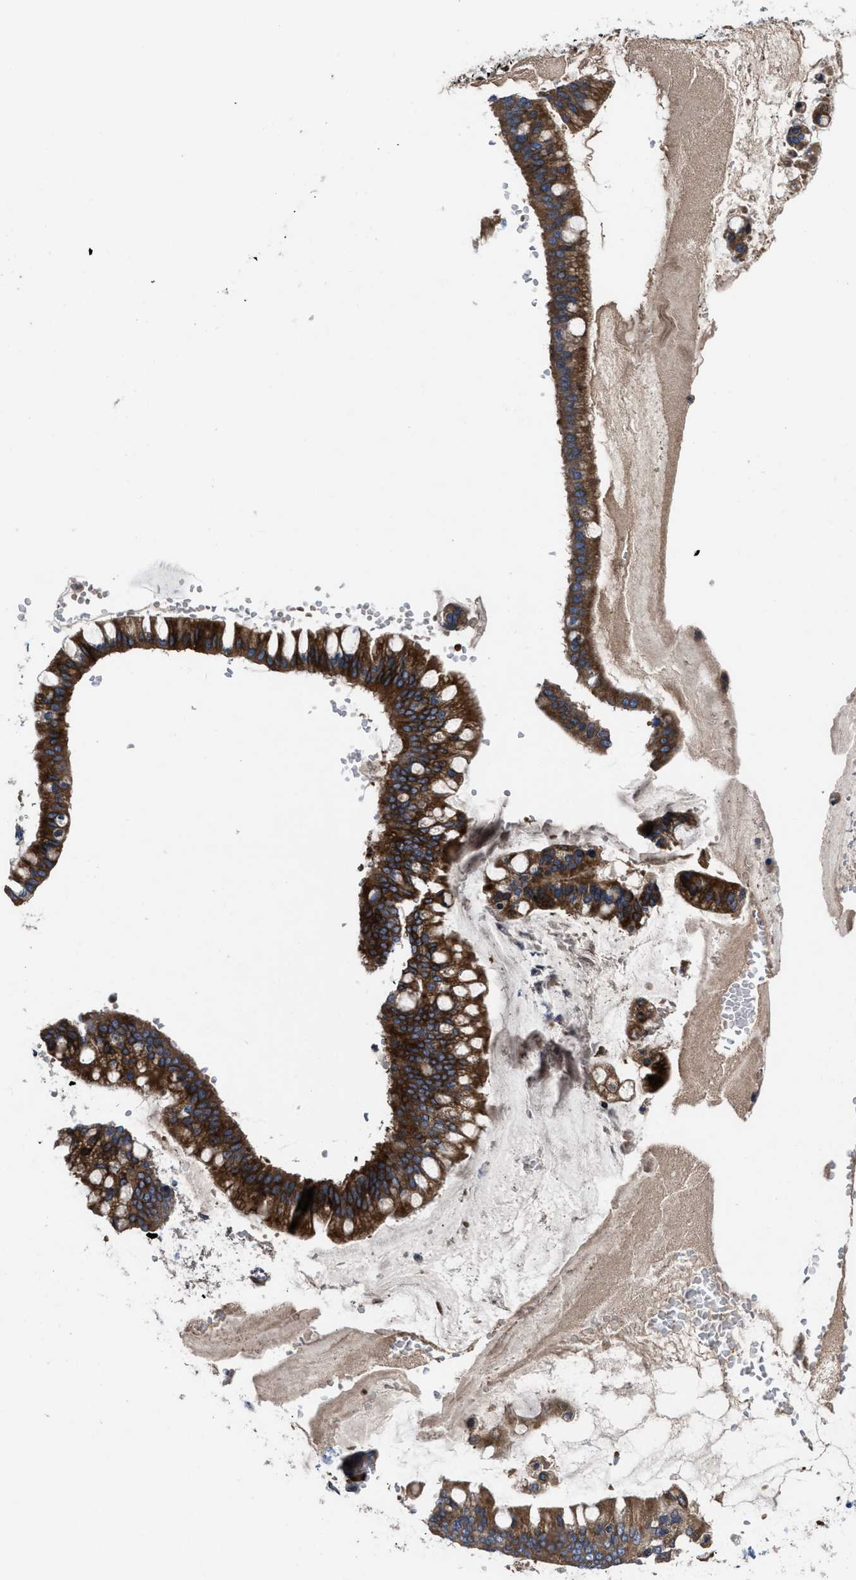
{"staining": {"intensity": "strong", "quantity": ">75%", "location": "cytoplasmic/membranous"}, "tissue": "ovarian cancer", "cell_type": "Tumor cells", "image_type": "cancer", "snomed": [{"axis": "morphology", "description": "Cystadenocarcinoma, mucinous, NOS"}, {"axis": "topography", "description": "Ovary"}], "caption": "Tumor cells reveal strong cytoplasmic/membranous positivity in about >75% of cells in ovarian cancer (mucinous cystadenocarcinoma). The protein of interest is stained brown, and the nuclei are stained in blue (DAB (3,3'-diaminobenzidine) IHC with brightfield microscopy, high magnification).", "gene": "YBEY", "patient": {"sex": "female", "age": 73}}